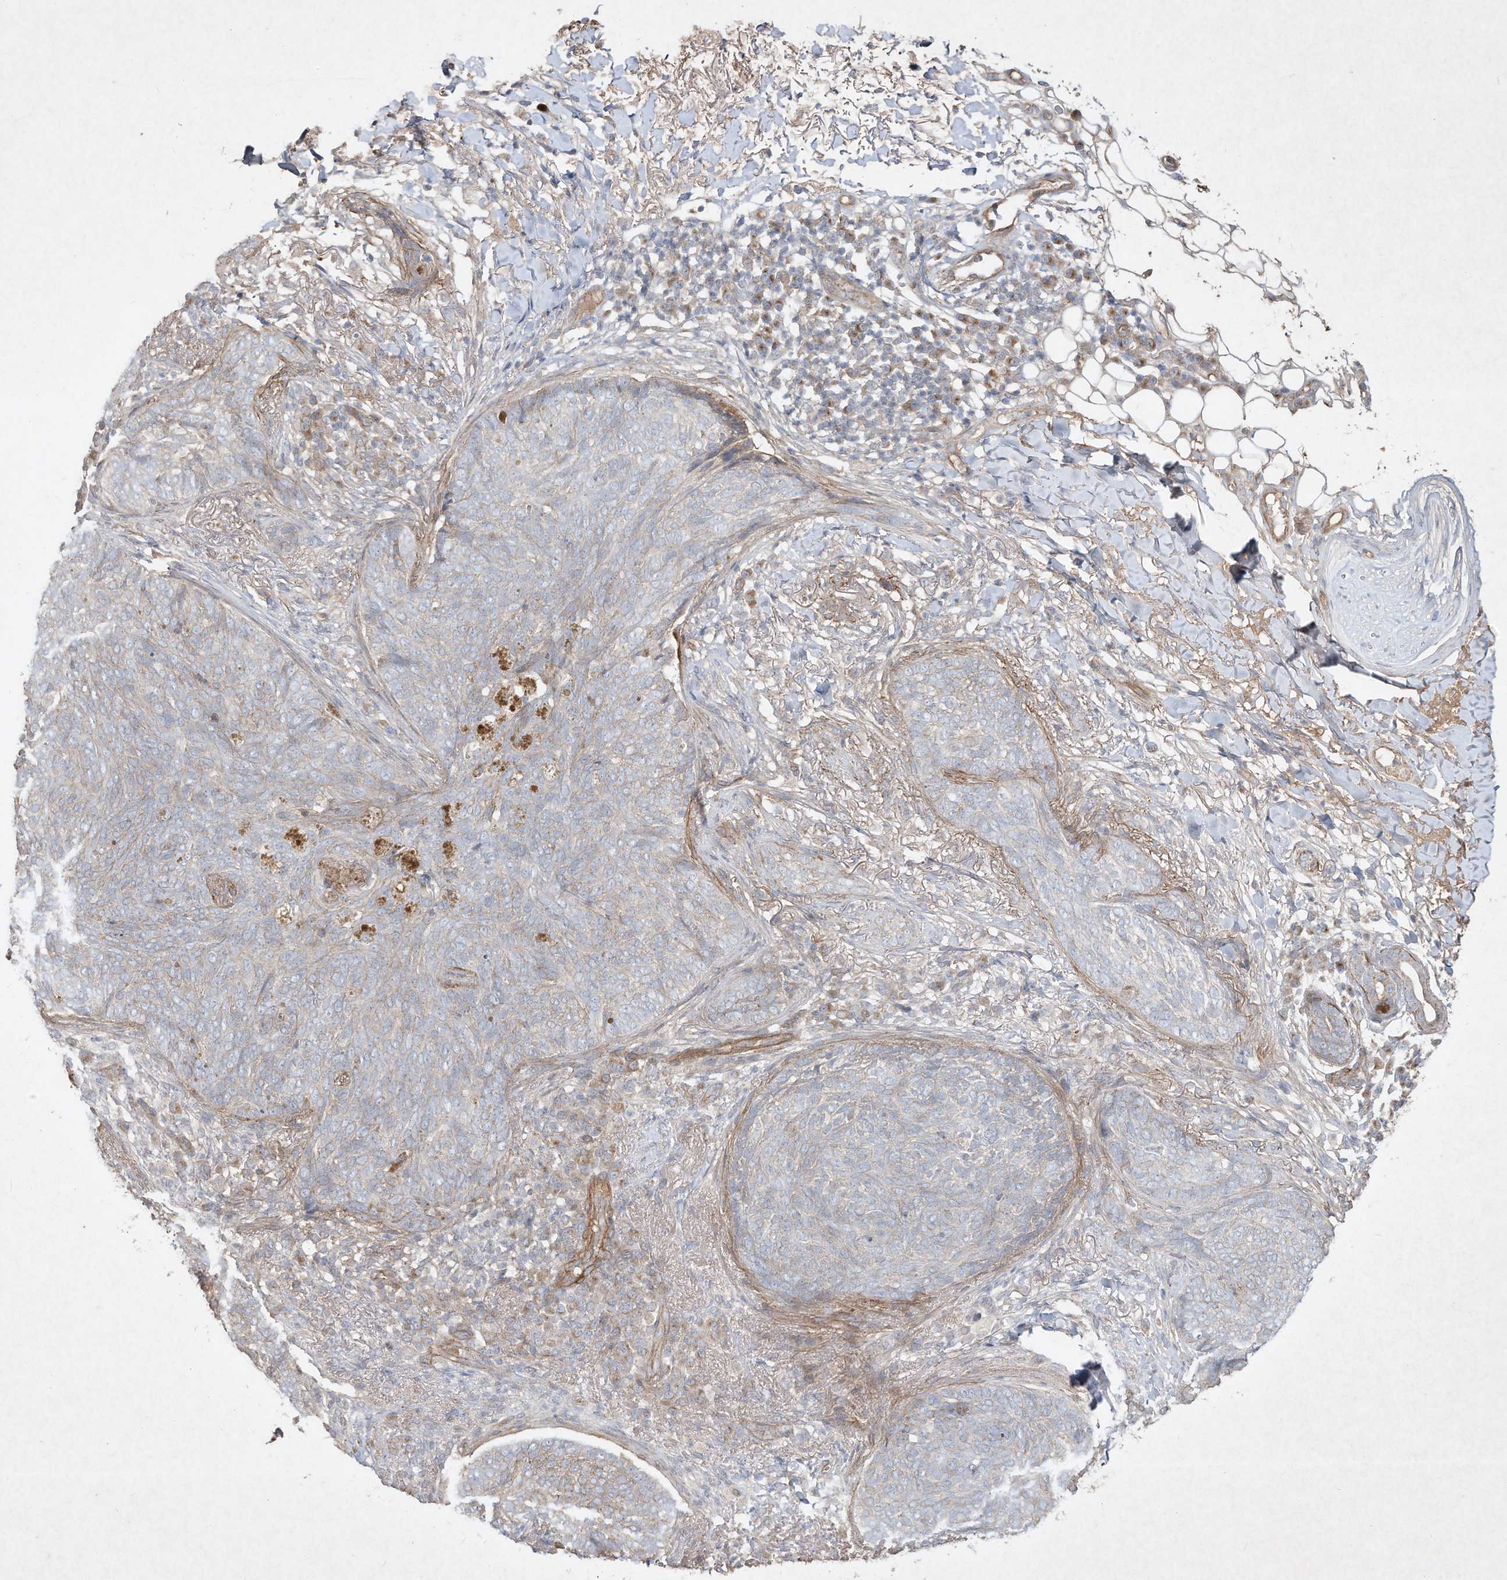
{"staining": {"intensity": "weak", "quantity": "<25%", "location": "cytoplasmic/membranous"}, "tissue": "skin cancer", "cell_type": "Tumor cells", "image_type": "cancer", "snomed": [{"axis": "morphology", "description": "Basal cell carcinoma"}, {"axis": "topography", "description": "Skin"}], "caption": "Tumor cells are negative for protein expression in human skin cancer (basal cell carcinoma).", "gene": "HTR5A", "patient": {"sex": "male", "age": 85}}